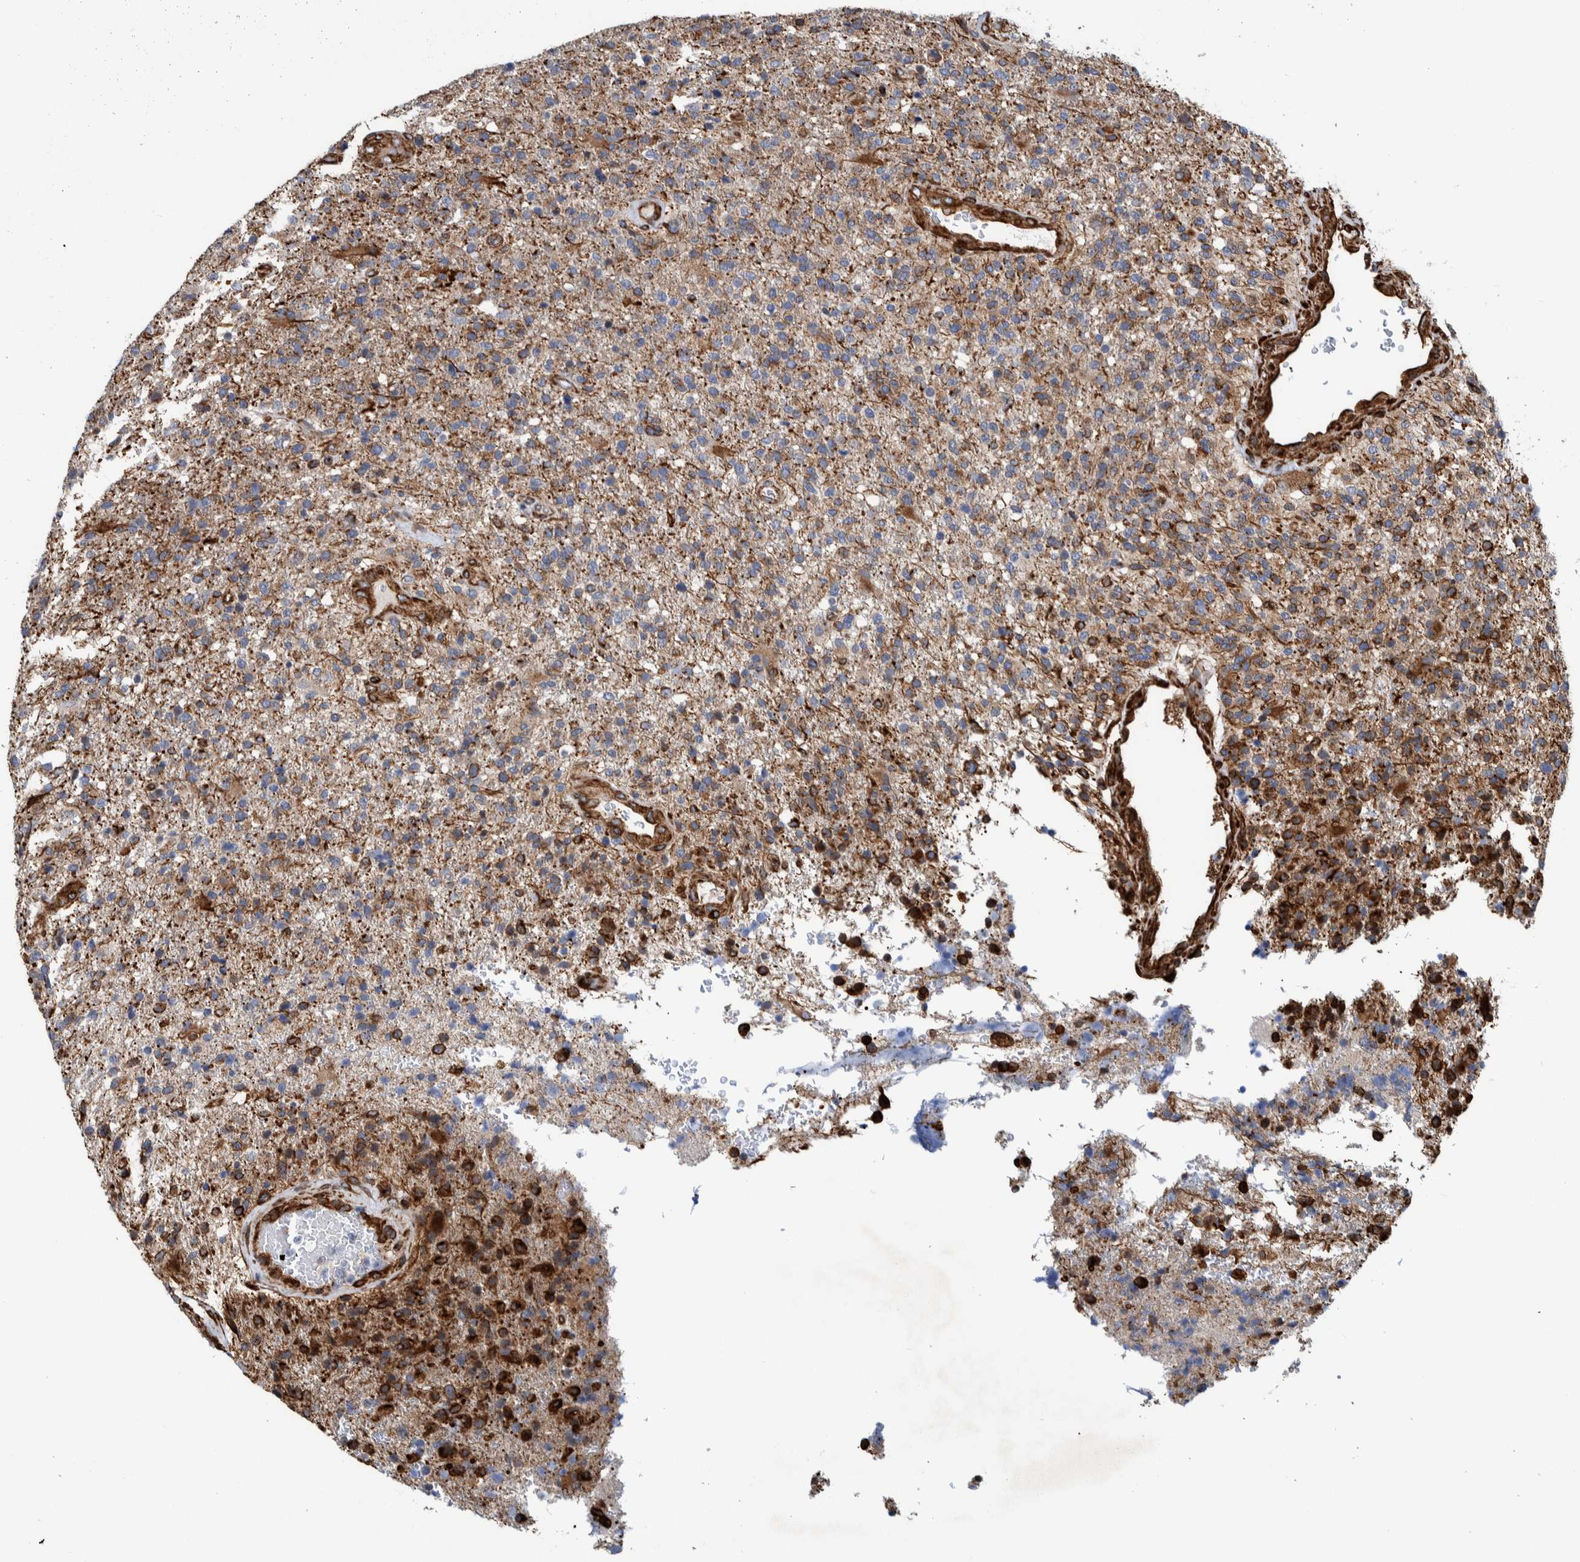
{"staining": {"intensity": "moderate", "quantity": "<25%", "location": "cytoplasmic/membranous"}, "tissue": "glioma", "cell_type": "Tumor cells", "image_type": "cancer", "snomed": [{"axis": "morphology", "description": "Glioma, malignant, High grade"}, {"axis": "topography", "description": "Brain"}], "caption": "Human glioma stained with a protein marker shows moderate staining in tumor cells.", "gene": "CCDC57", "patient": {"sex": "male", "age": 72}}